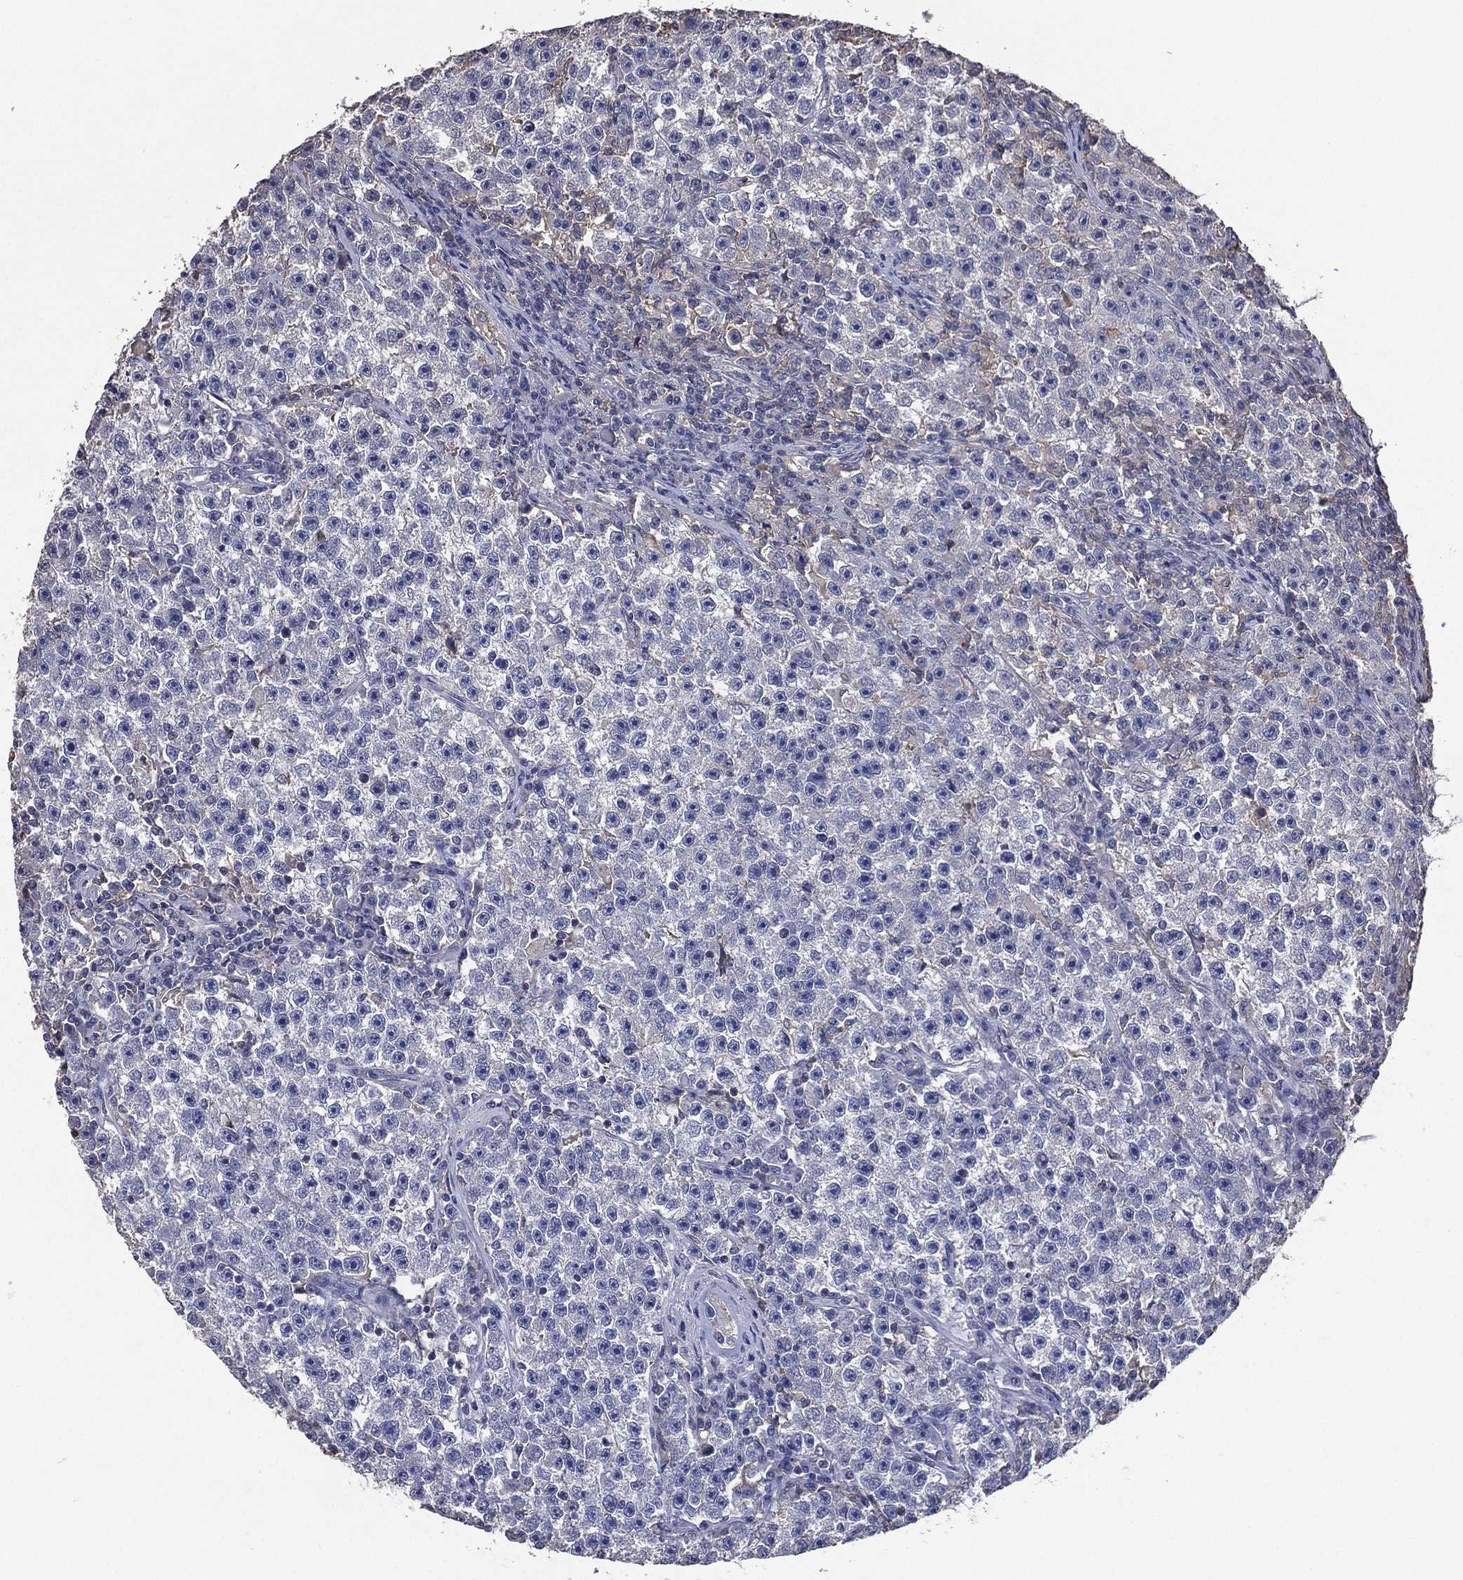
{"staining": {"intensity": "negative", "quantity": "none", "location": "none"}, "tissue": "testis cancer", "cell_type": "Tumor cells", "image_type": "cancer", "snomed": [{"axis": "morphology", "description": "Seminoma, NOS"}, {"axis": "topography", "description": "Testis"}], "caption": "DAB (3,3'-diaminobenzidine) immunohistochemical staining of testis cancer exhibits no significant positivity in tumor cells. (DAB immunohistochemistry (IHC) with hematoxylin counter stain).", "gene": "SERPINB2", "patient": {"sex": "male", "age": 22}}